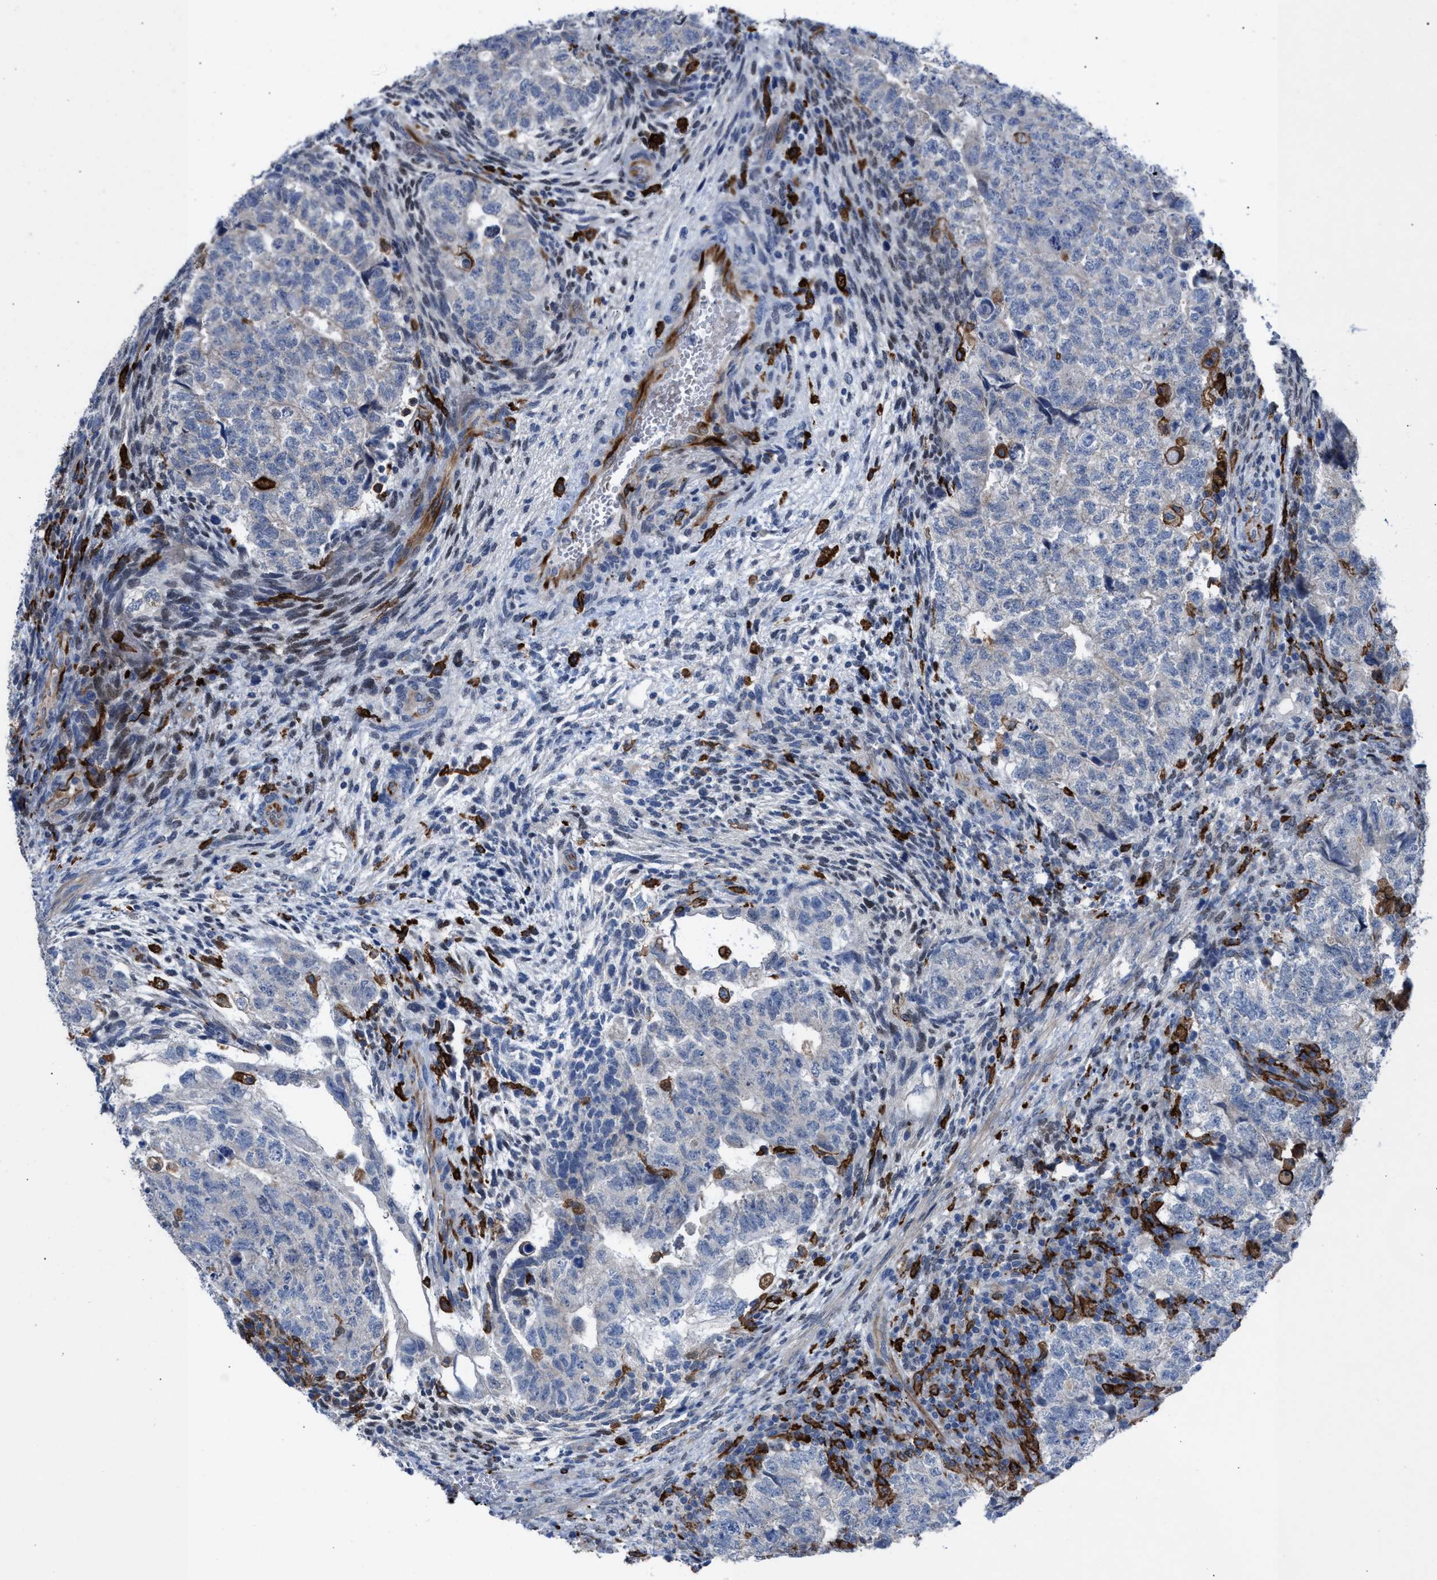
{"staining": {"intensity": "negative", "quantity": "none", "location": "none"}, "tissue": "testis cancer", "cell_type": "Tumor cells", "image_type": "cancer", "snomed": [{"axis": "morphology", "description": "Carcinoma, Embryonal, NOS"}, {"axis": "topography", "description": "Testis"}], "caption": "An immunohistochemistry (IHC) image of testis cancer is shown. There is no staining in tumor cells of testis cancer.", "gene": "SLC47A1", "patient": {"sex": "male", "age": 36}}